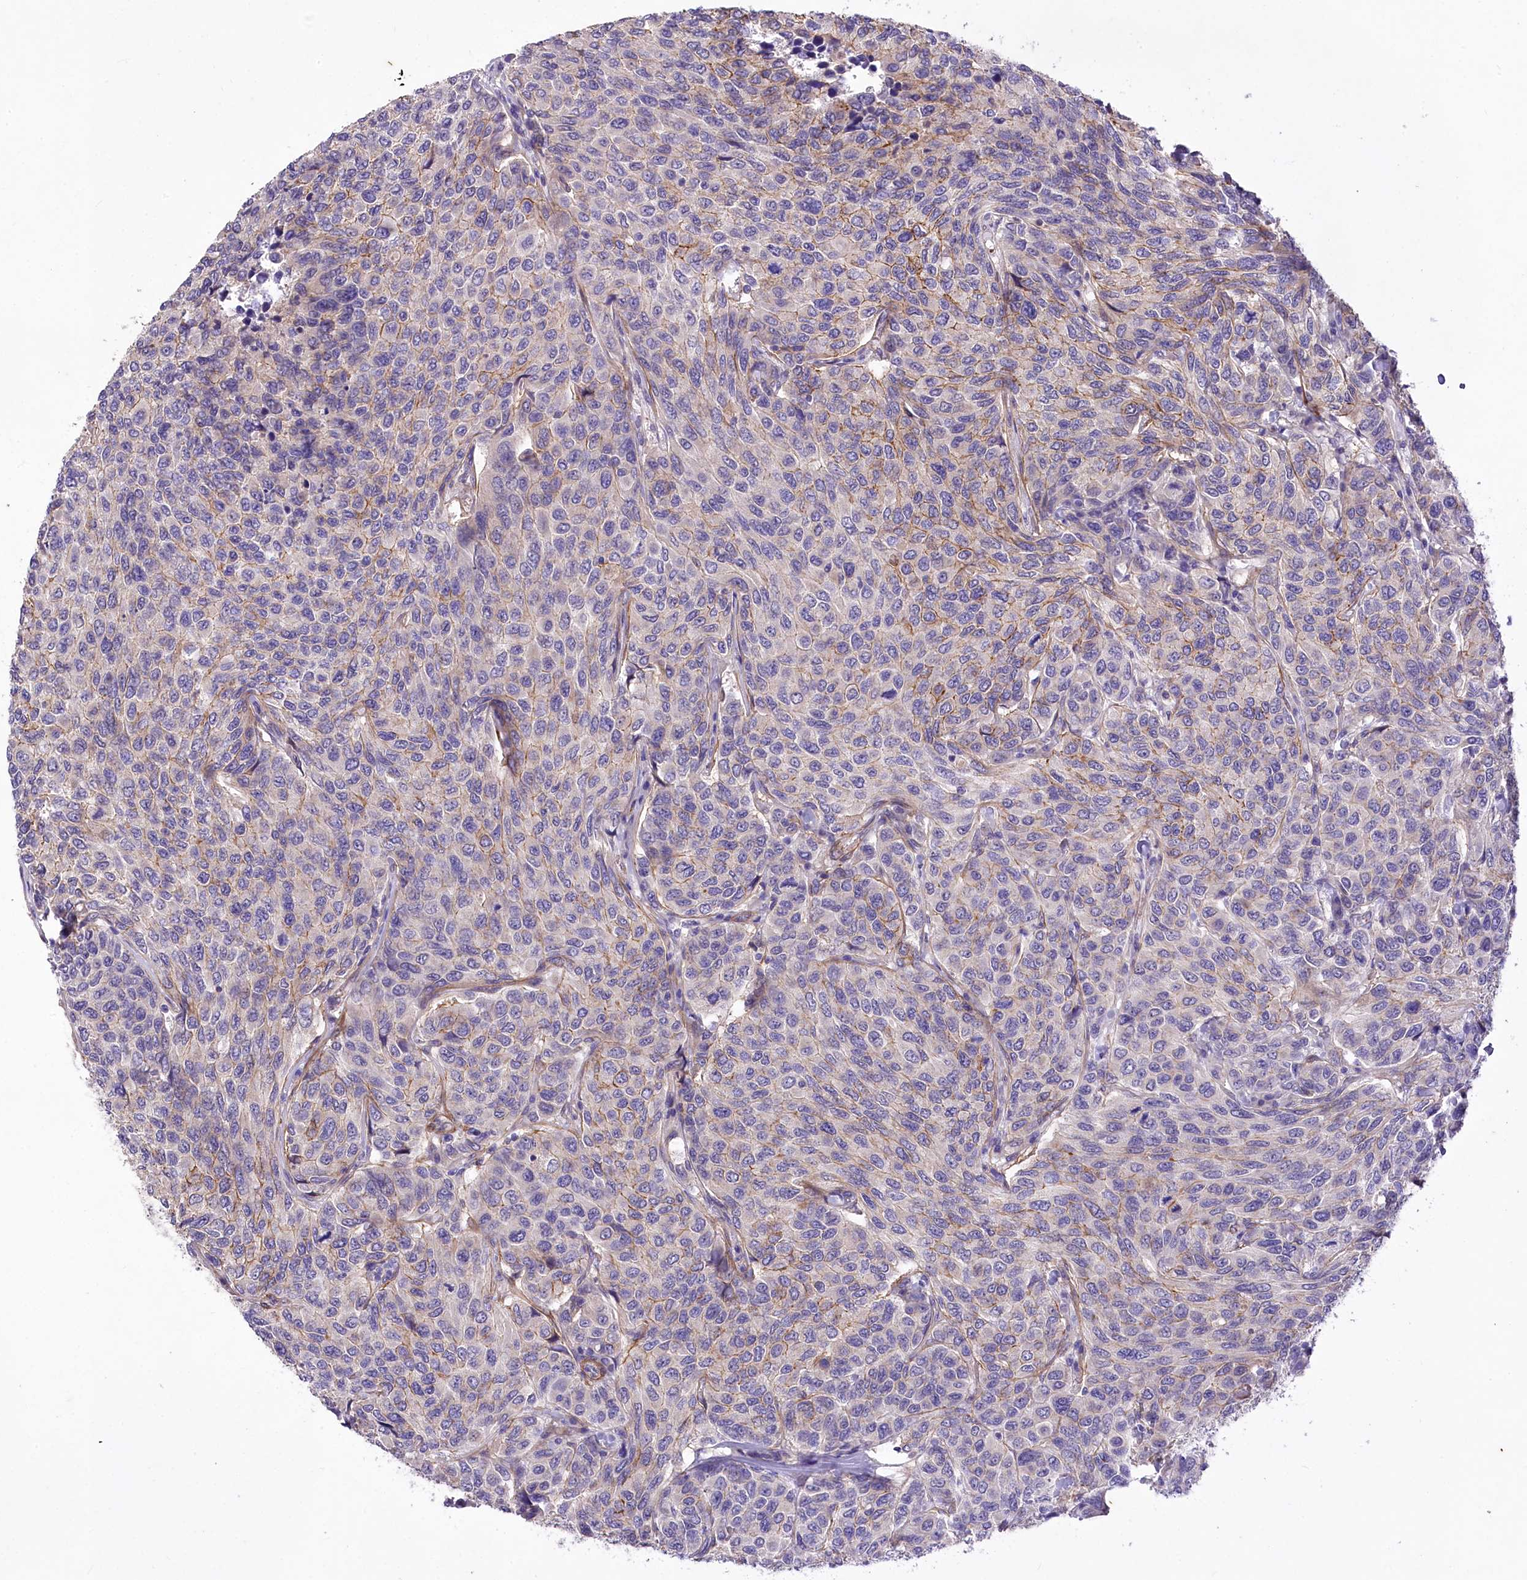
{"staining": {"intensity": "weak", "quantity": "<25%", "location": "cytoplasmic/membranous"}, "tissue": "breast cancer", "cell_type": "Tumor cells", "image_type": "cancer", "snomed": [{"axis": "morphology", "description": "Duct carcinoma"}, {"axis": "topography", "description": "Breast"}], "caption": "Immunohistochemical staining of breast invasive ductal carcinoma demonstrates no significant expression in tumor cells.", "gene": "RDH16", "patient": {"sex": "female", "age": 55}}